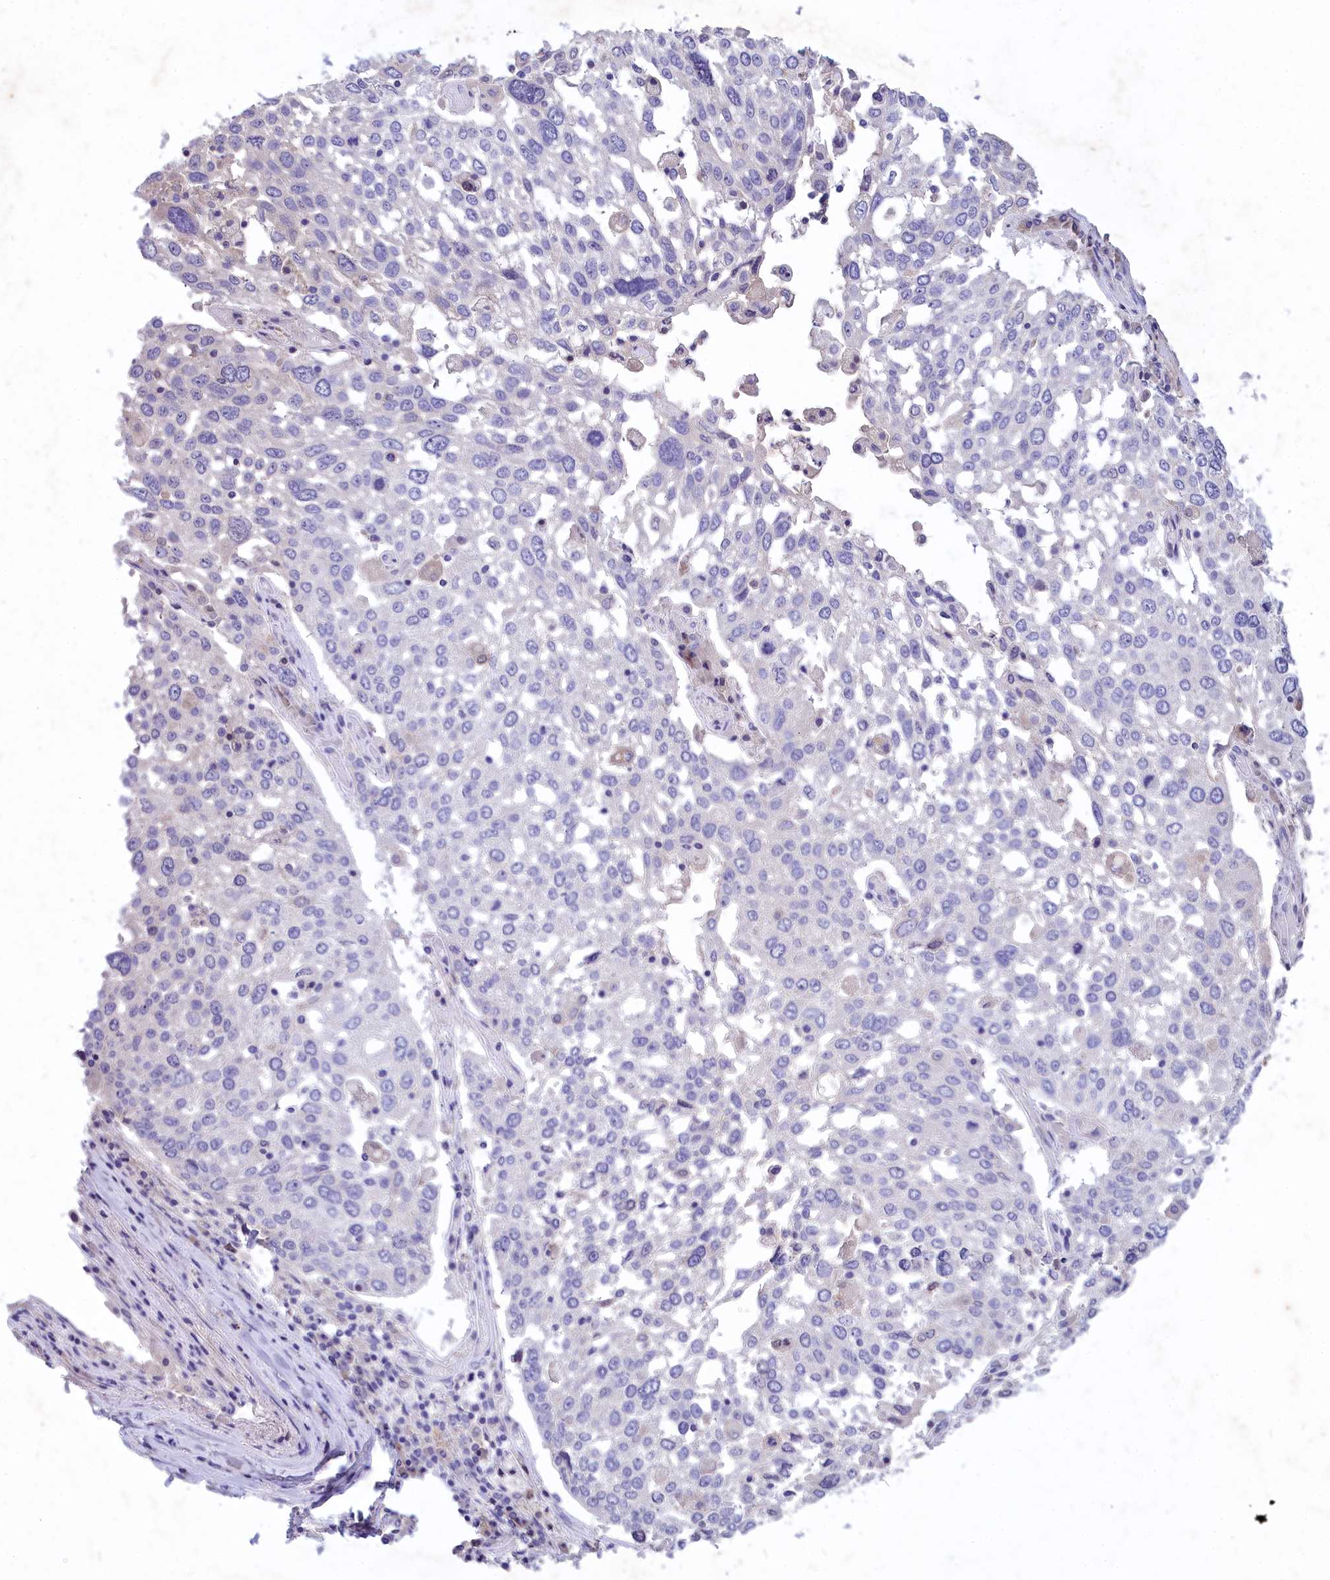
{"staining": {"intensity": "negative", "quantity": "none", "location": "none"}, "tissue": "lung cancer", "cell_type": "Tumor cells", "image_type": "cancer", "snomed": [{"axis": "morphology", "description": "Squamous cell carcinoma, NOS"}, {"axis": "topography", "description": "Lung"}], "caption": "Tumor cells are negative for brown protein staining in squamous cell carcinoma (lung). (DAB IHC, high magnification).", "gene": "DEFB119", "patient": {"sex": "male", "age": 65}}